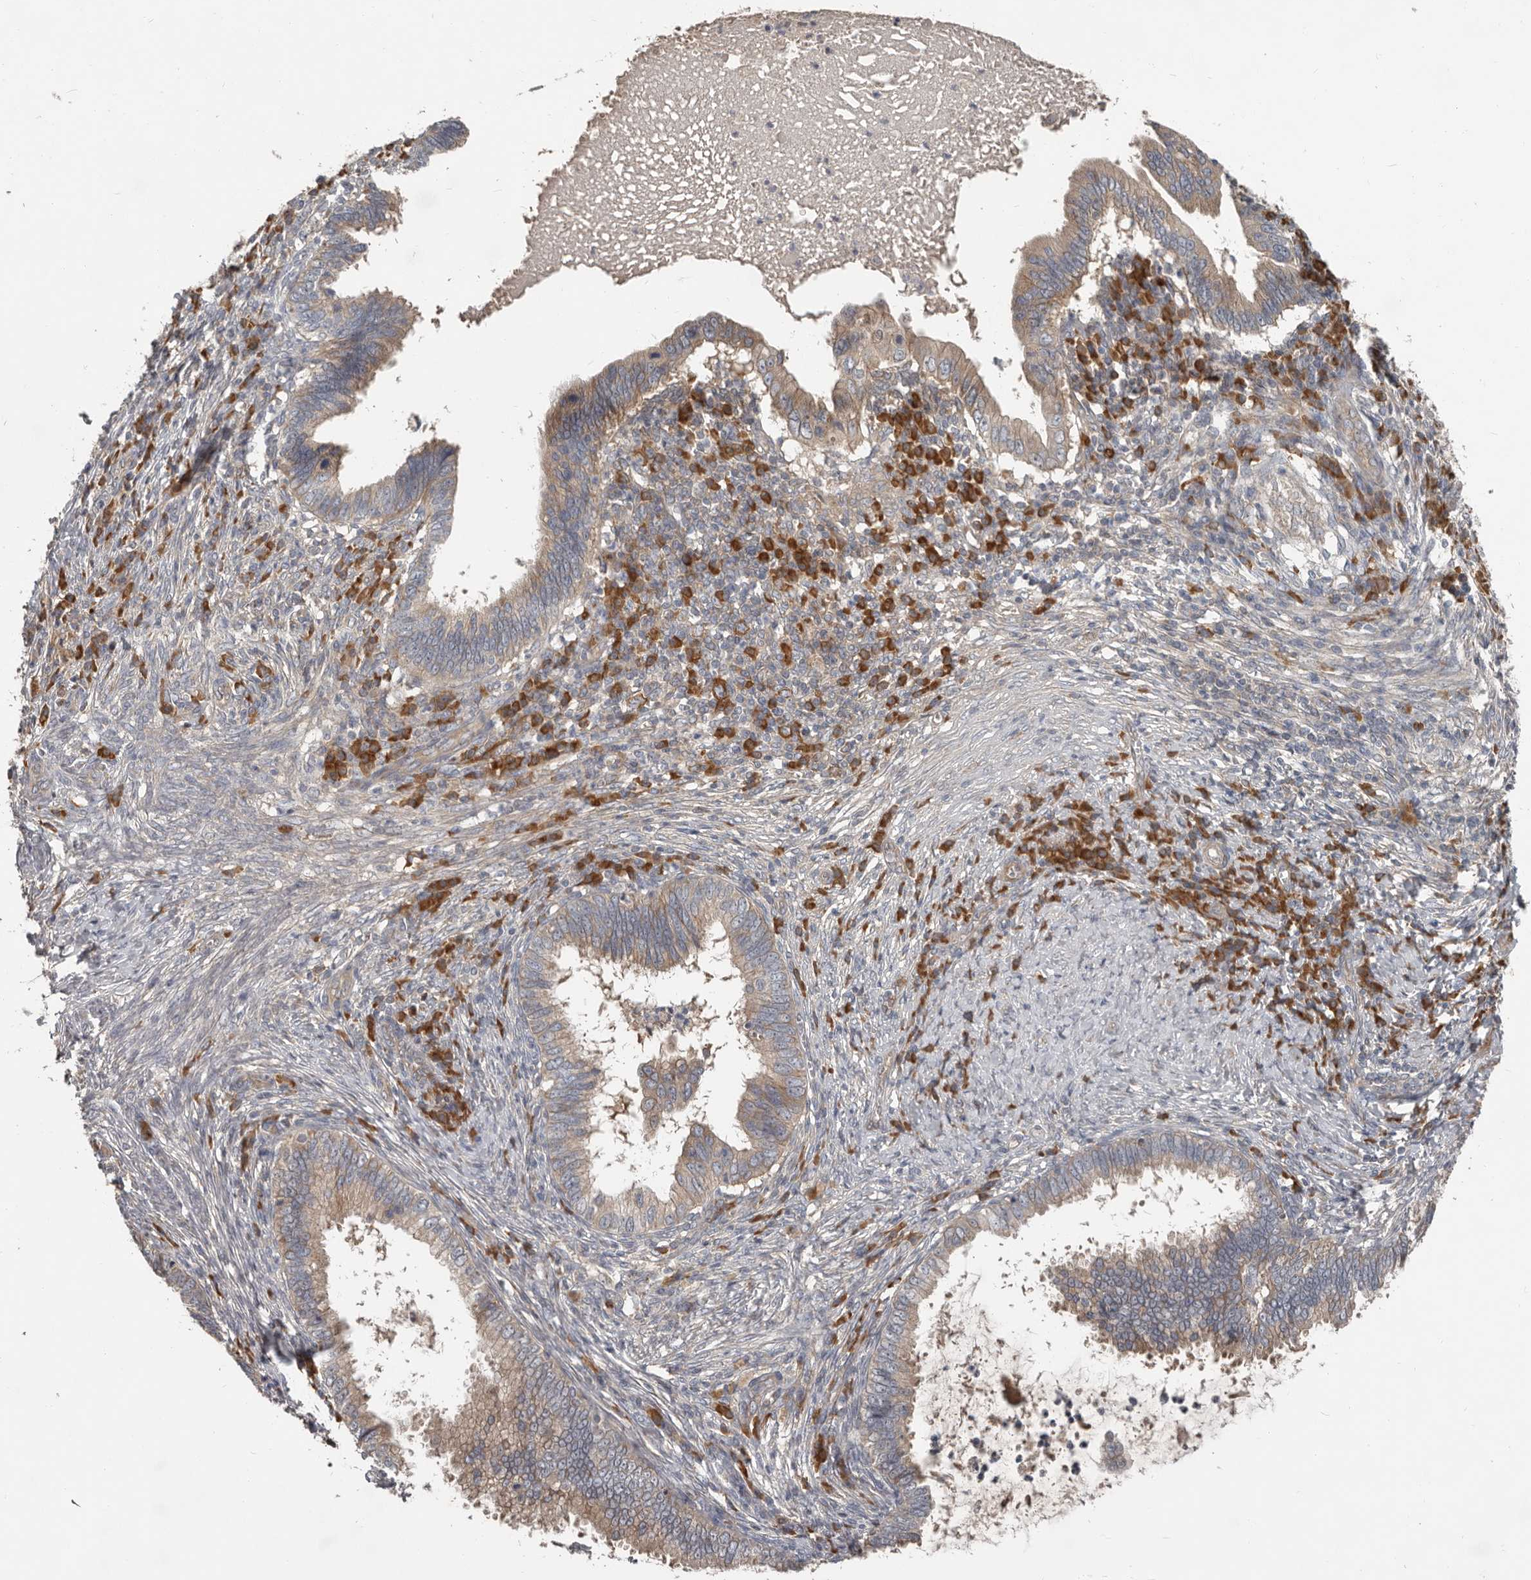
{"staining": {"intensity": "moderate", "quantity": ">75%", "location": "cytoplasmic/membranous"}, "tissue": "cervical cancer", "cell_type": "Tumor cells", "image_type": "cancer", "snomed": [{"axis": "morphology", "description": "Adenocarcinoma, NOS"}, {"axis": "topography", "description": "Cervix"}], "caption": "Immunohistochemical staining of human adenocarcinoma (cervical) displays medium levels of moderate cytoplasmic/membranous staining in about >75% of tumor cells.", "gene": "AKNAD1", "patient": {"sex": "female", "age": 36}}